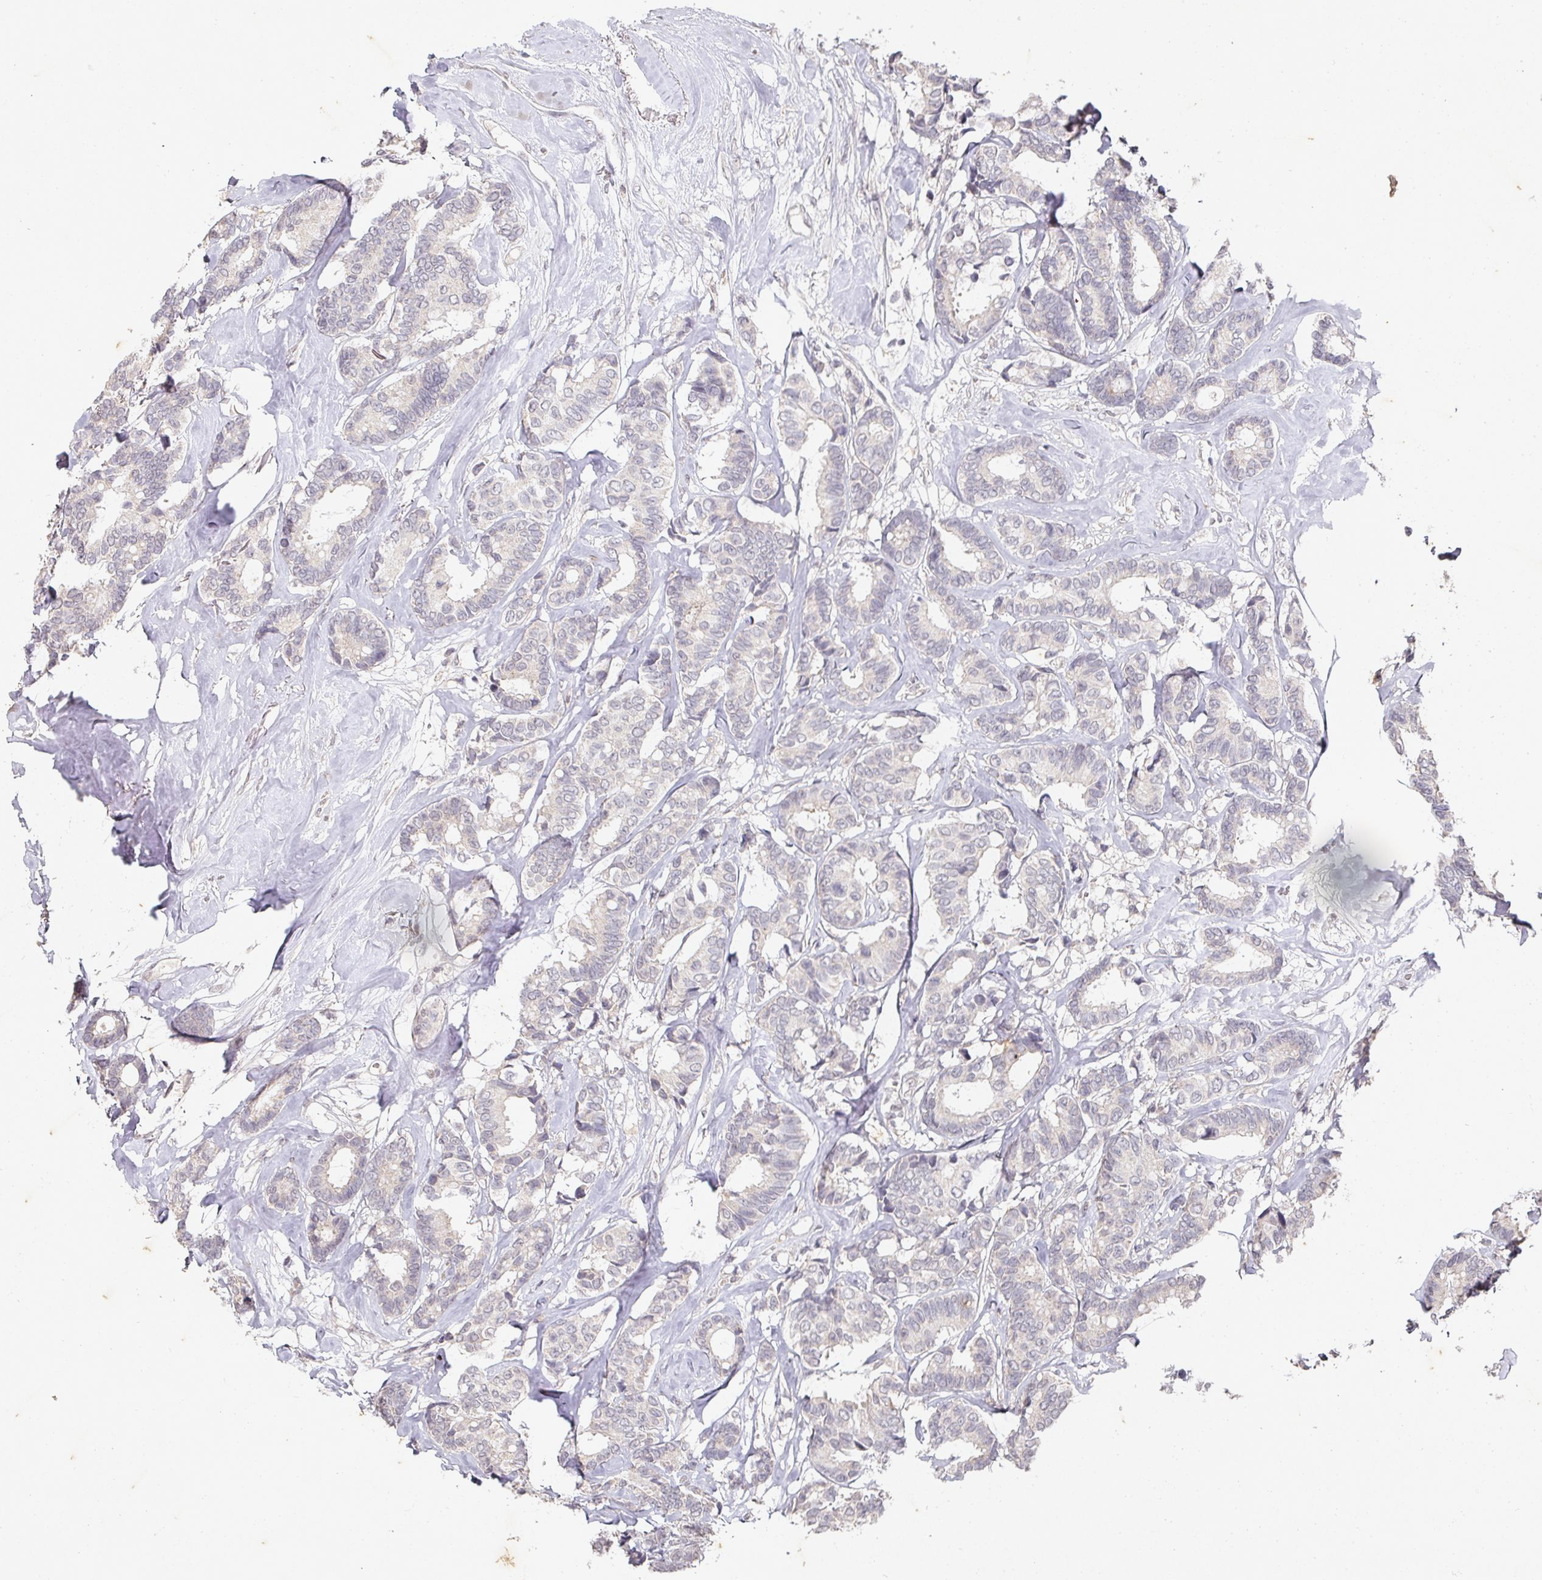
{"staining": {"intensity": "negative", "quantity": "none", "location": "none"}, "tissue": "breast cancer", "cell_type": "Tumor cells", "image_type": "cancer", "snomed": [{"axis": "morphology", "description": "Duct carcinoma"}, {"axis": "topography", "description": "Breast"}], "caption": "Immunohistochemical staining of breast cancer (invasive ductal carcinoma) exhibits no significant staining in tumor cells.", "gene": "CAPN5", "patient": {"sex": "female", "age": 87}}